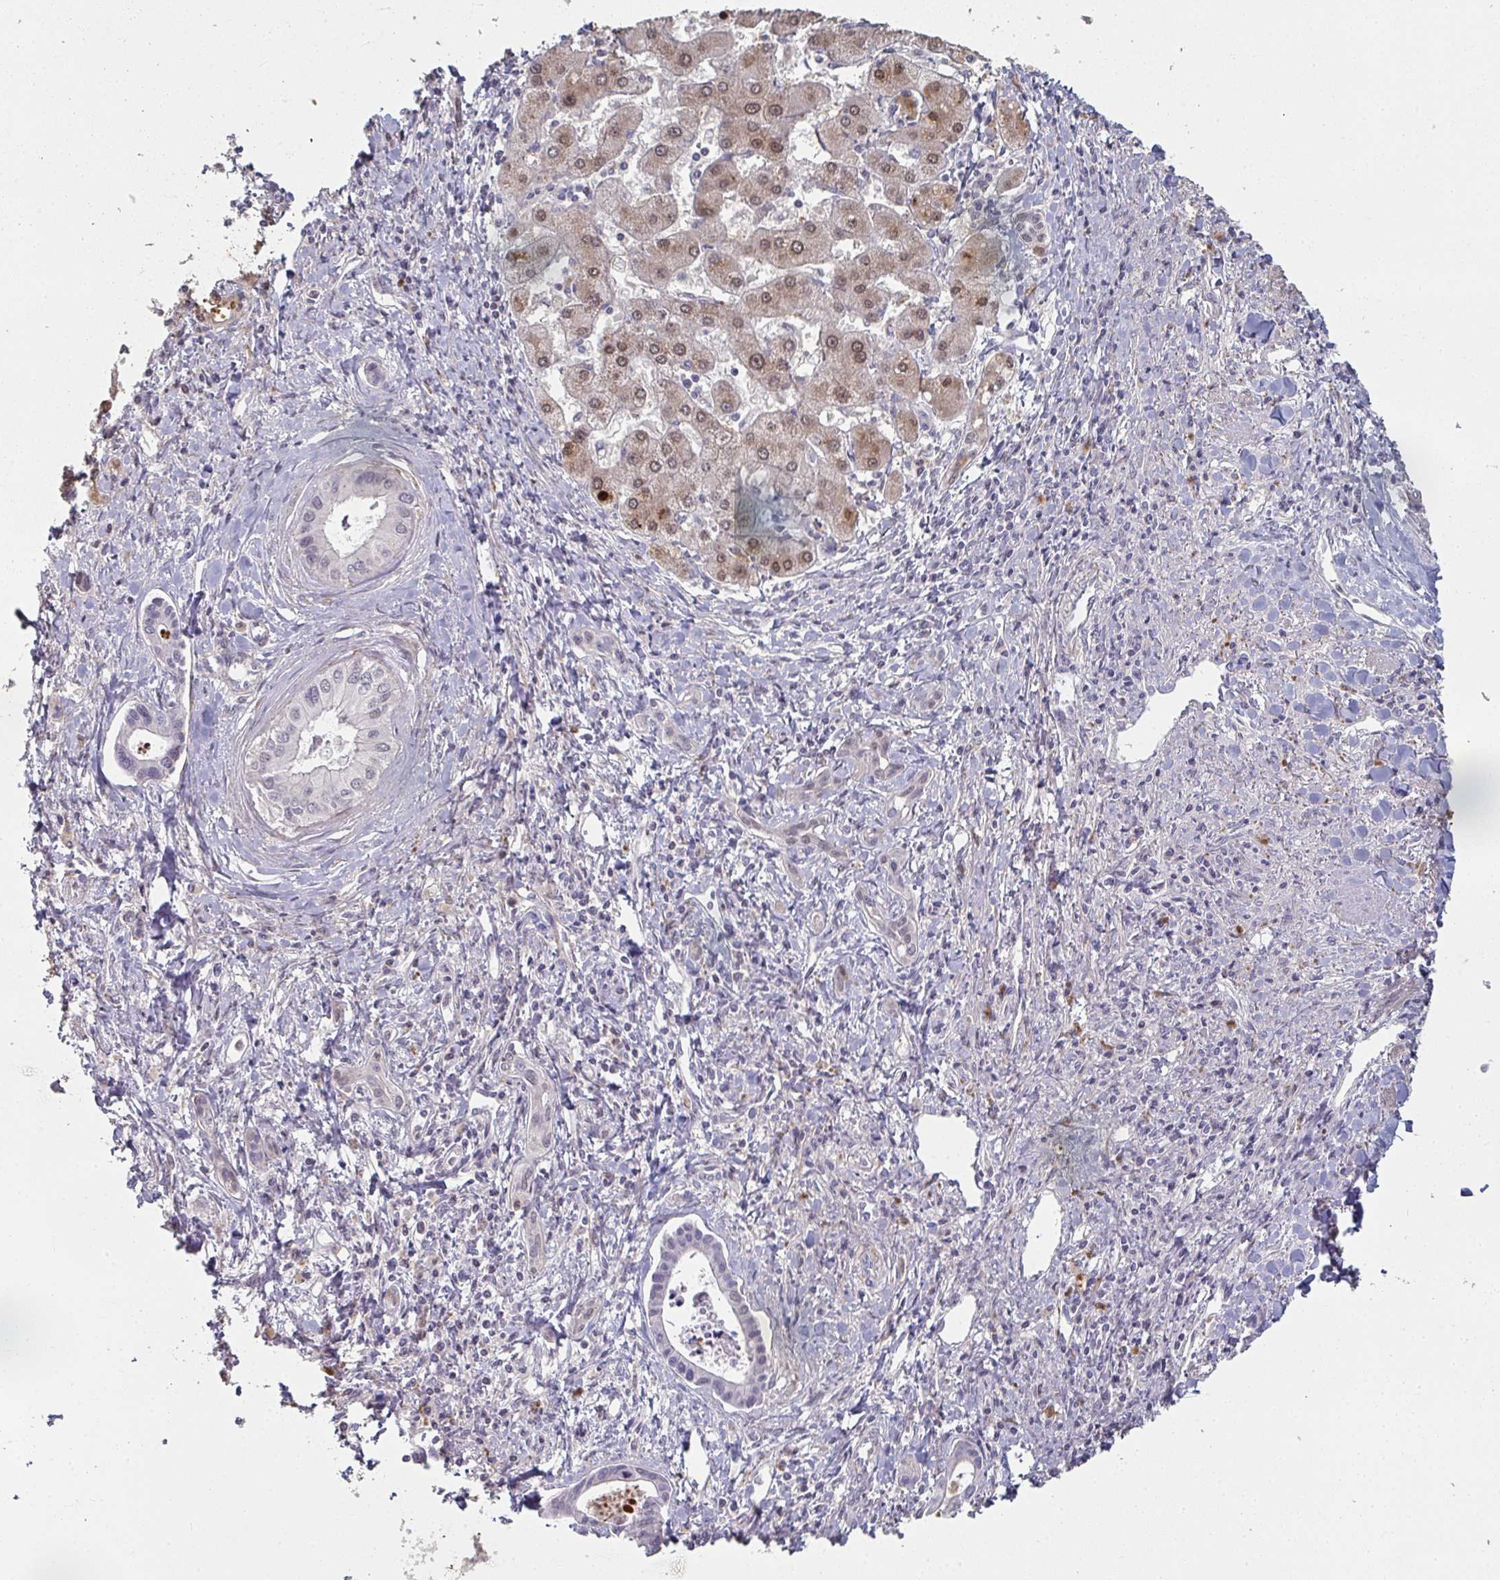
{"staining": {"intensity": "negative", "quantity": "none", "location": "none"}, "tissue": "liver cancer", "cell_type": "Tumor cells", "image_type": "cancer", "snomed": [{"axis": "morphology", "description": "Cholangiocarcinoma"}, {"axis": "topography", "description": "Liver"}], "caption": "Photomicrograph shows no protein staining in tumor cells of liver cholangiocarcinoma tissue.", "gene": "A1CF", "patient": {"sex": "male", "age": 66}}